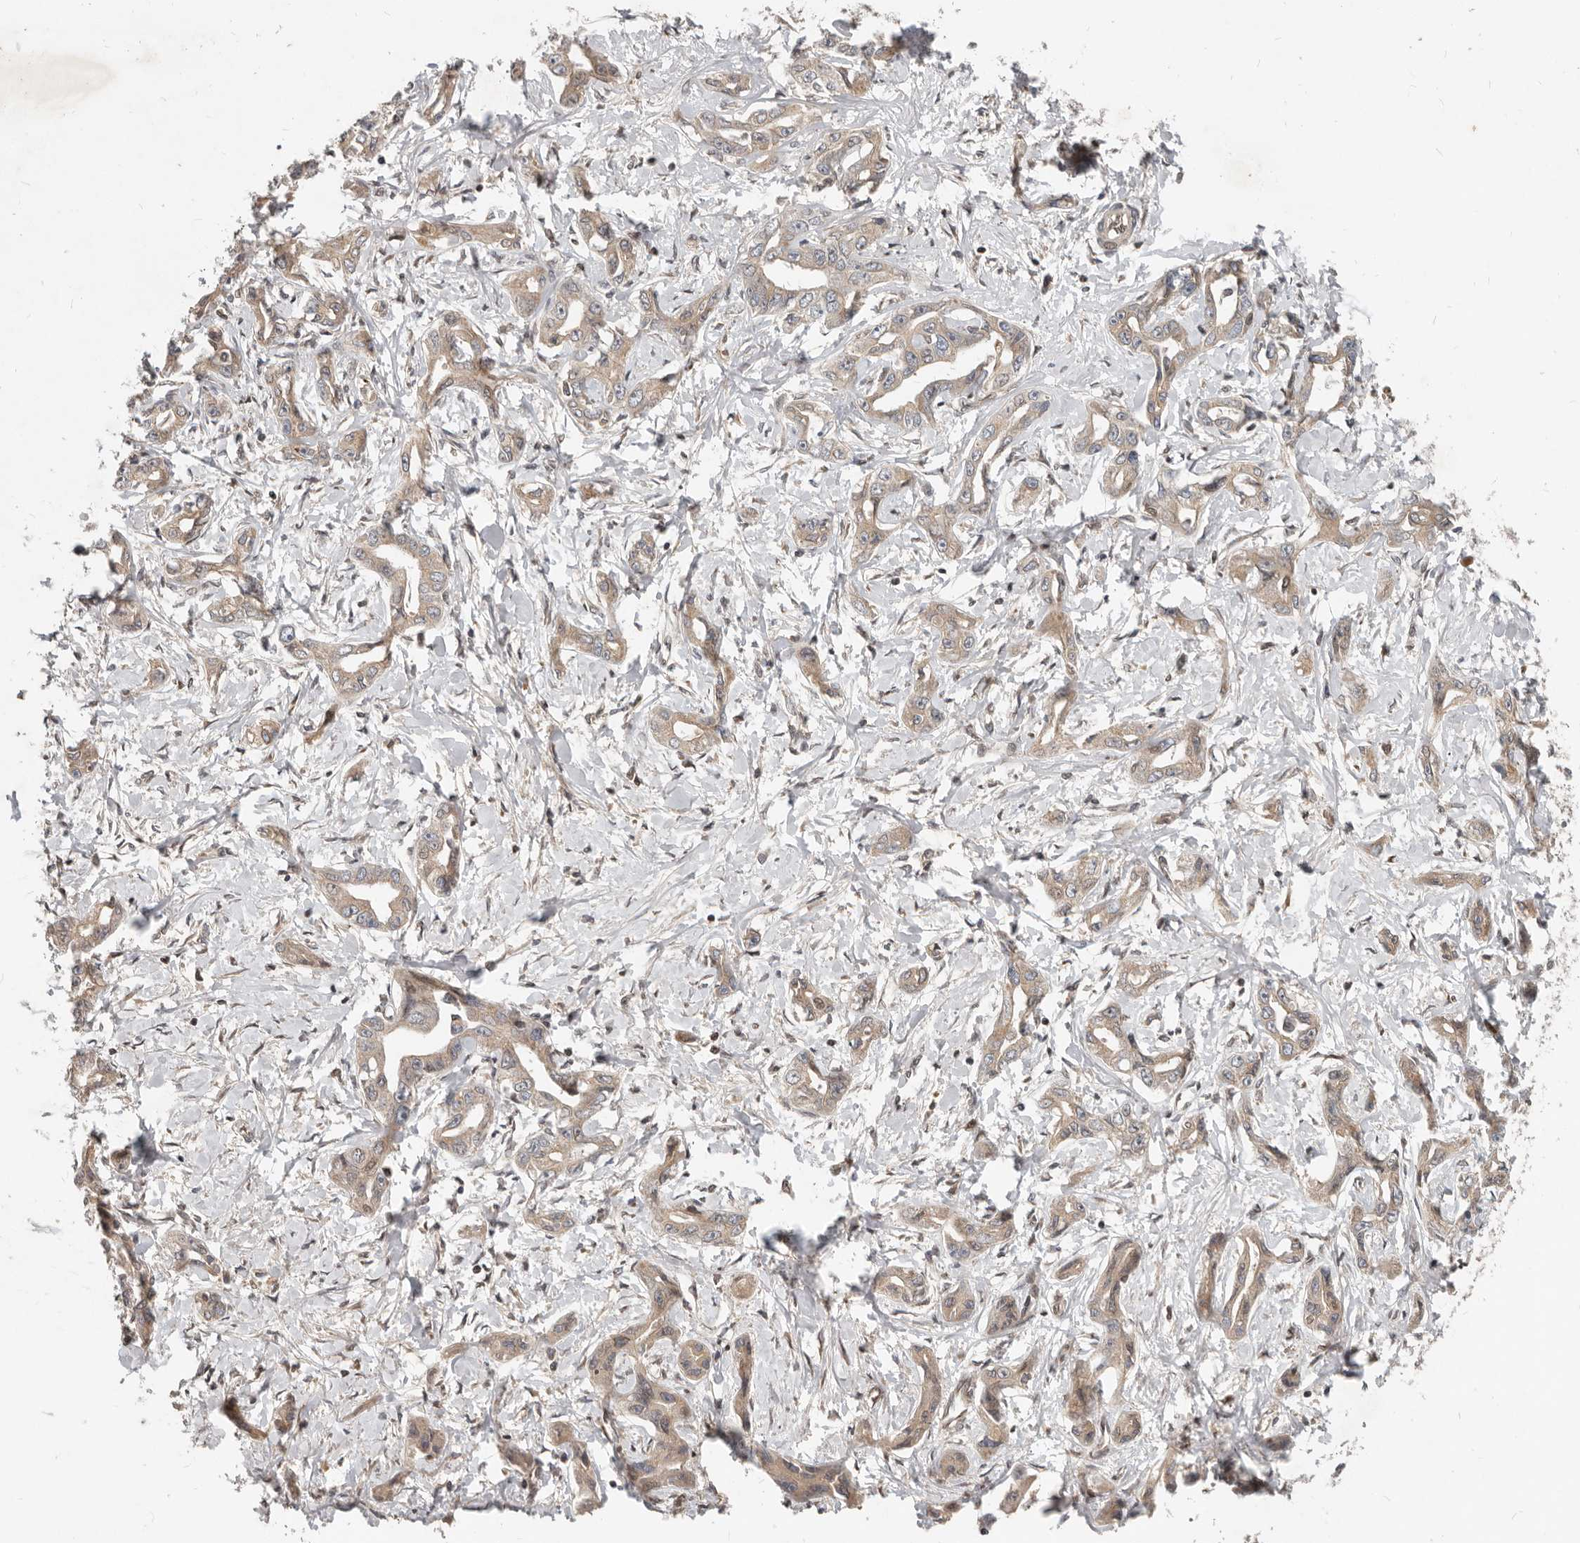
{"staining": {"intensity": "weak", "quantity": ">75%", "location": "cytoplasmic/membranous"}, "tissue": "liver cancer", "cell_type": "Tumor cells", "image_type": "cancer", "snomed": [{"axis": "morphology", "description": "Cholangiocarcinoma"}, {"axis": "topography", "description": "Liver"}], "caption": "The histopathology image exhibits a brown stain indicating the presence of a protein in the cytoplasmic/membranous of tumor cells in liver cholangiocarcinoma. Nuclei are stained in blue.", "gene": "NPY4R", "patient": {"sex": "male", "age": 59}}